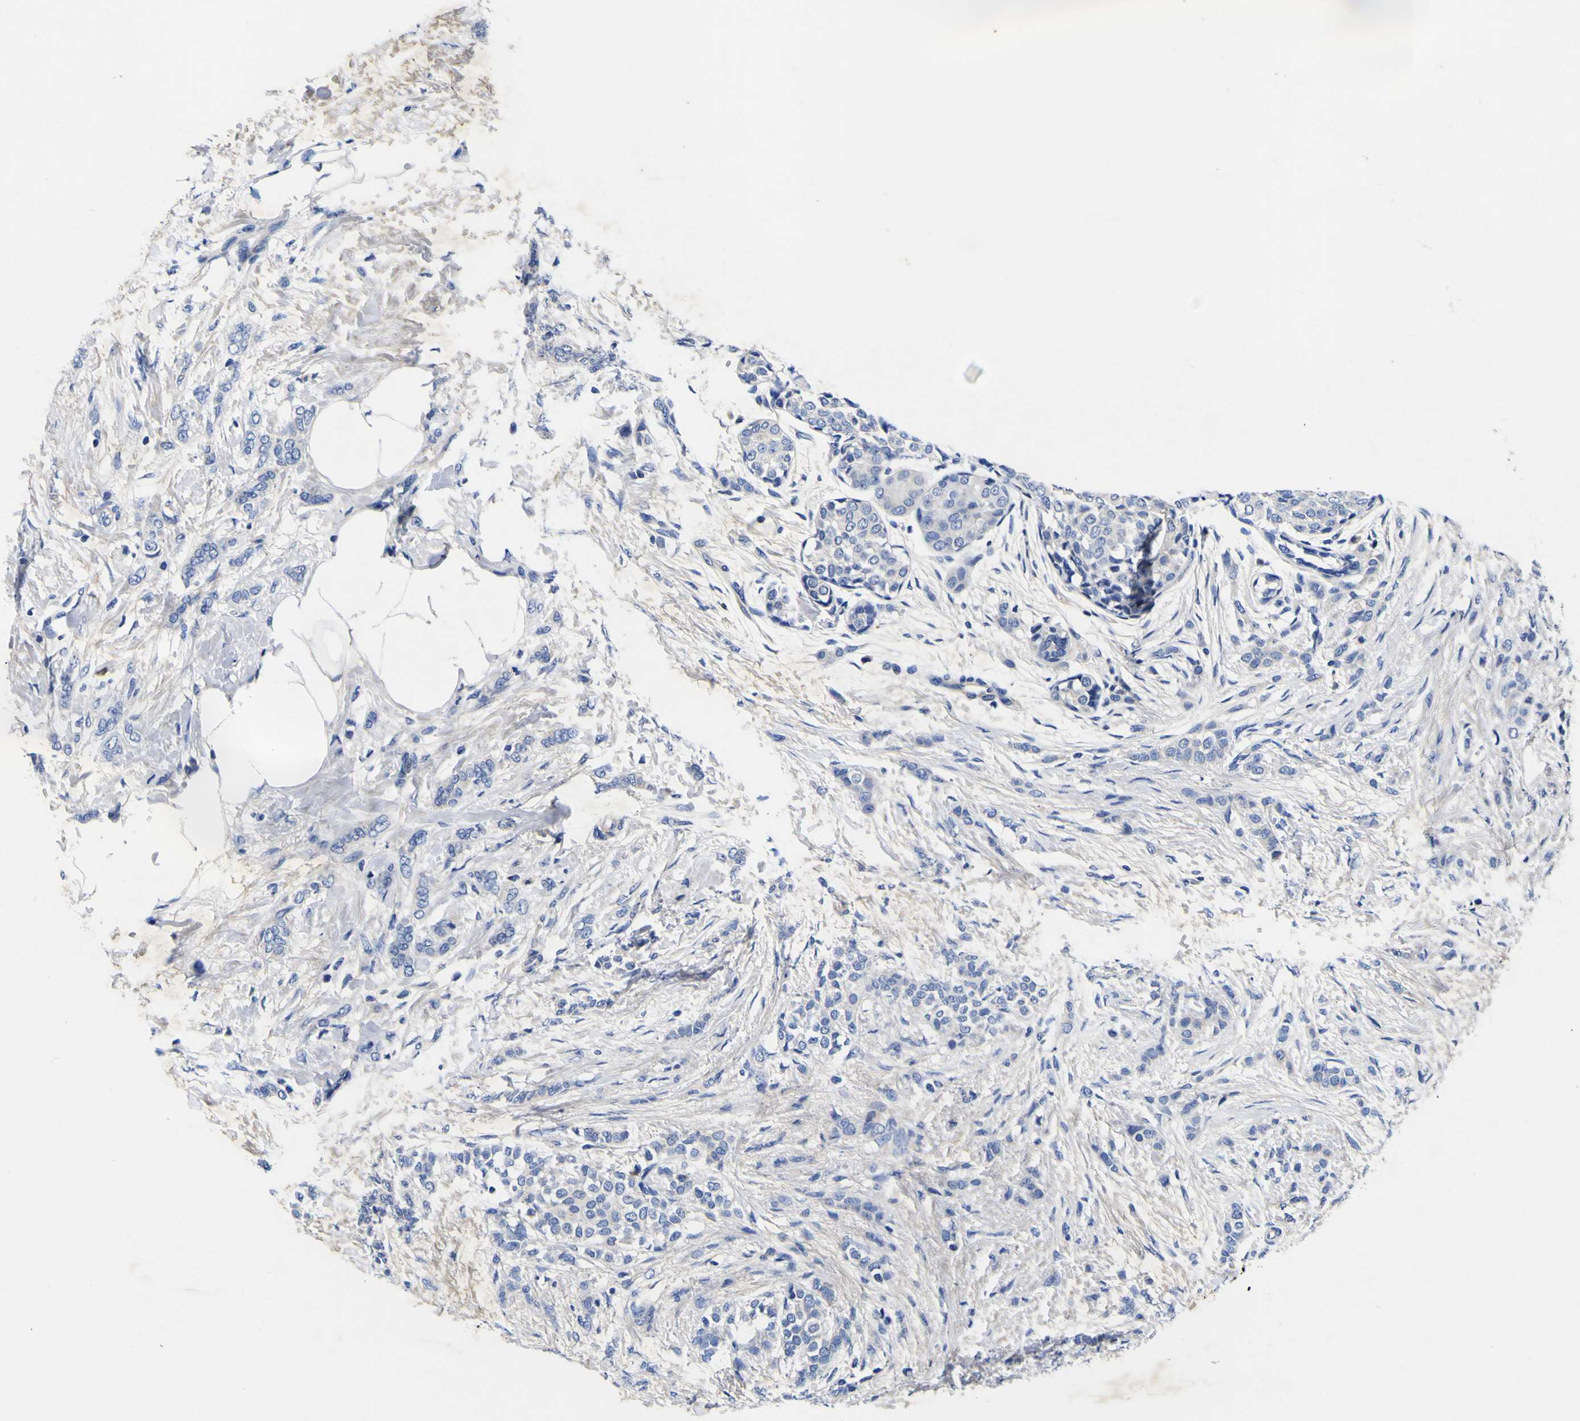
{"staining": {"intensity": "negative", "quantity": "none", "location": "none"}, "tissue": "breast cancer", "cell_type": "Tumor cells", "image_type": "cancer", "snomed": [{"axis": "morphology", "description": "Lobular carcinoma, in situ"}, {"axis": "morphology", "description": "Lobular carcinoma"}, {"axis": "topography", "description": "Breast"}], "caption": "Breast lobular carcinoma was stained to show a protein in brown. There is no significant expression in tumor cells.", "gene": "VASN", "patient": {"sex": "female", "age": 41}}